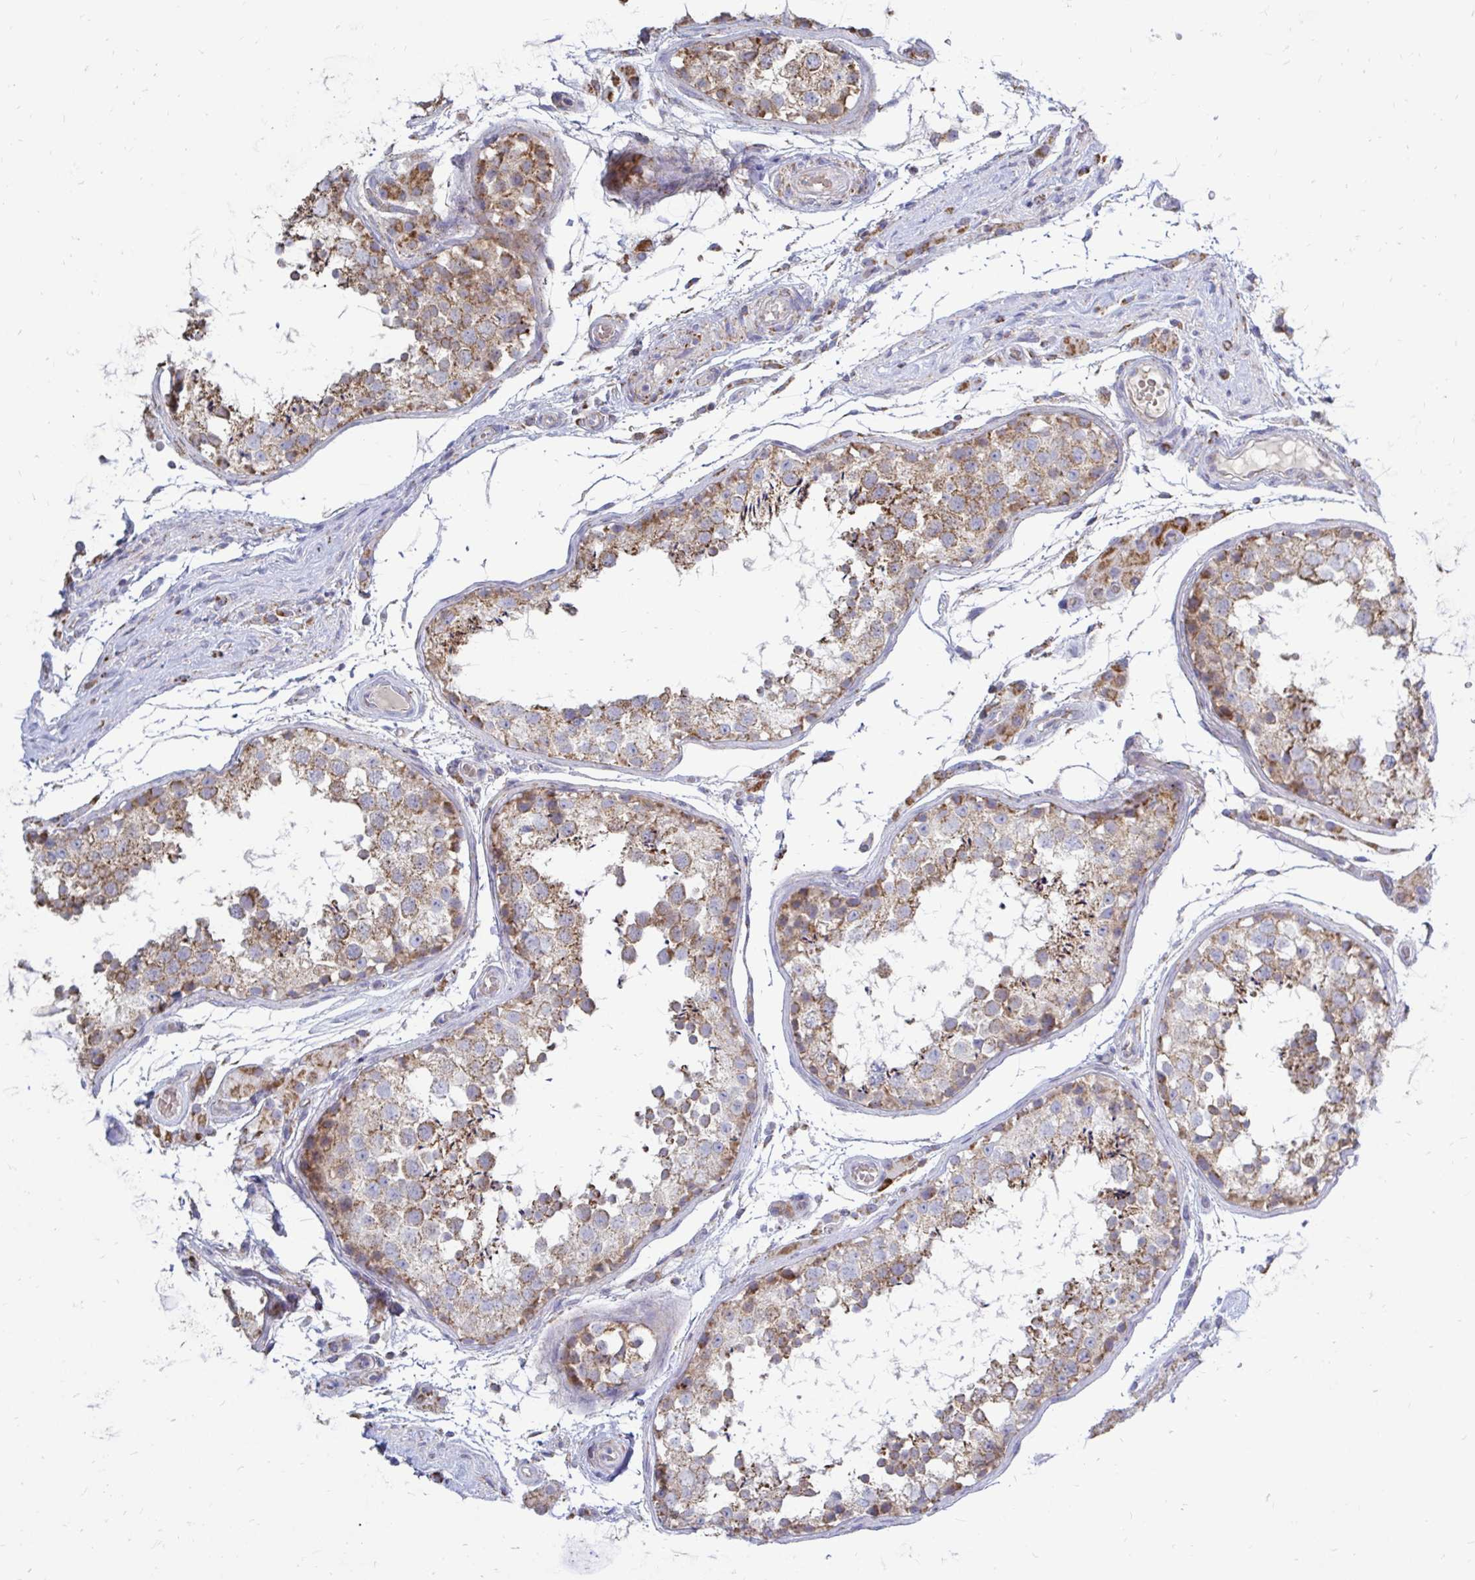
{"staining": {"intensity": "moderate", "quantity": ">75%", "location": "cytoplasmic/membranous"}, "tissue": "testis", "cell_type": "Cells in seminiferous ducts", "image_type": "normal", "snomed": [{"axis": "morphology", "description": "Normal tissue, NOS"}, {"axis": "morphology", "description": "Seminoma, NOS"}, {"axis": "topography", "description": "Testis"}], "caption": "Protein staining reveals moderate cytoplasmic/membranous staining in approximately >75% of cells in seminiferous ducts in normal testis. The staining was performed using DAB to visualize the protein expression in brown, while the nuclei were stained in blue with hematoxylin (Magnification: 20x).", "gene": "OR10R2", "patient": {"sex": "male", "age": 29}}